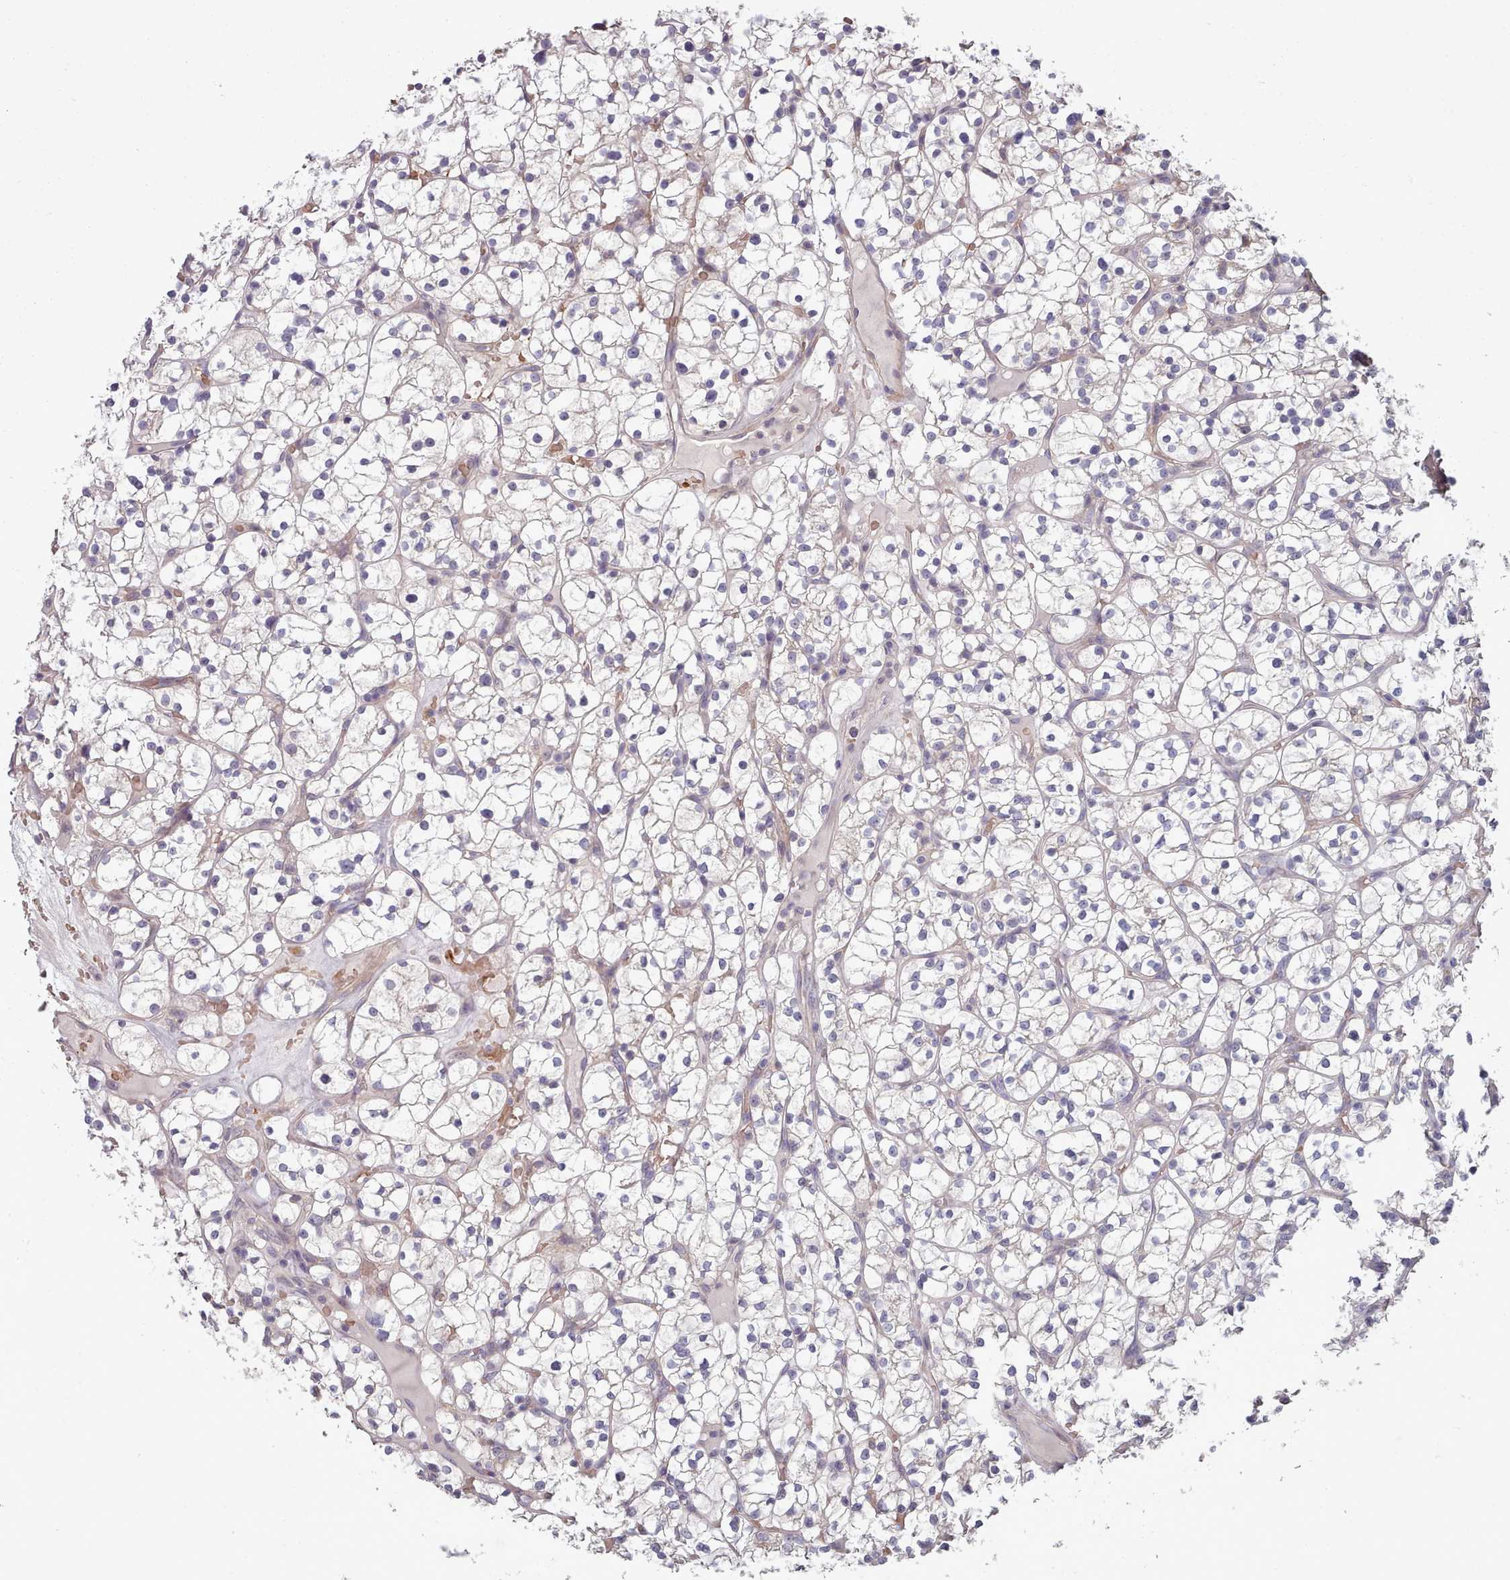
{"staining": {"intensity": "negative", "quantity": "none", "location": "none"}, "tissue": "renal cancer", "cell_type": "Tumor cells", "image_type": "cancer", "snomed": [{"axis": "morphology", "description": "Adenocarcinoma, NOS"}, {"axis": "topography", "description": "Kidney"}], "caption": "This is an immunohistochemistry micrograph of renal adenocarcinoma. There is no staining in tumor cells.", "gene": "CLNS1A", "patient": {"sex": "female", "age": 64}}